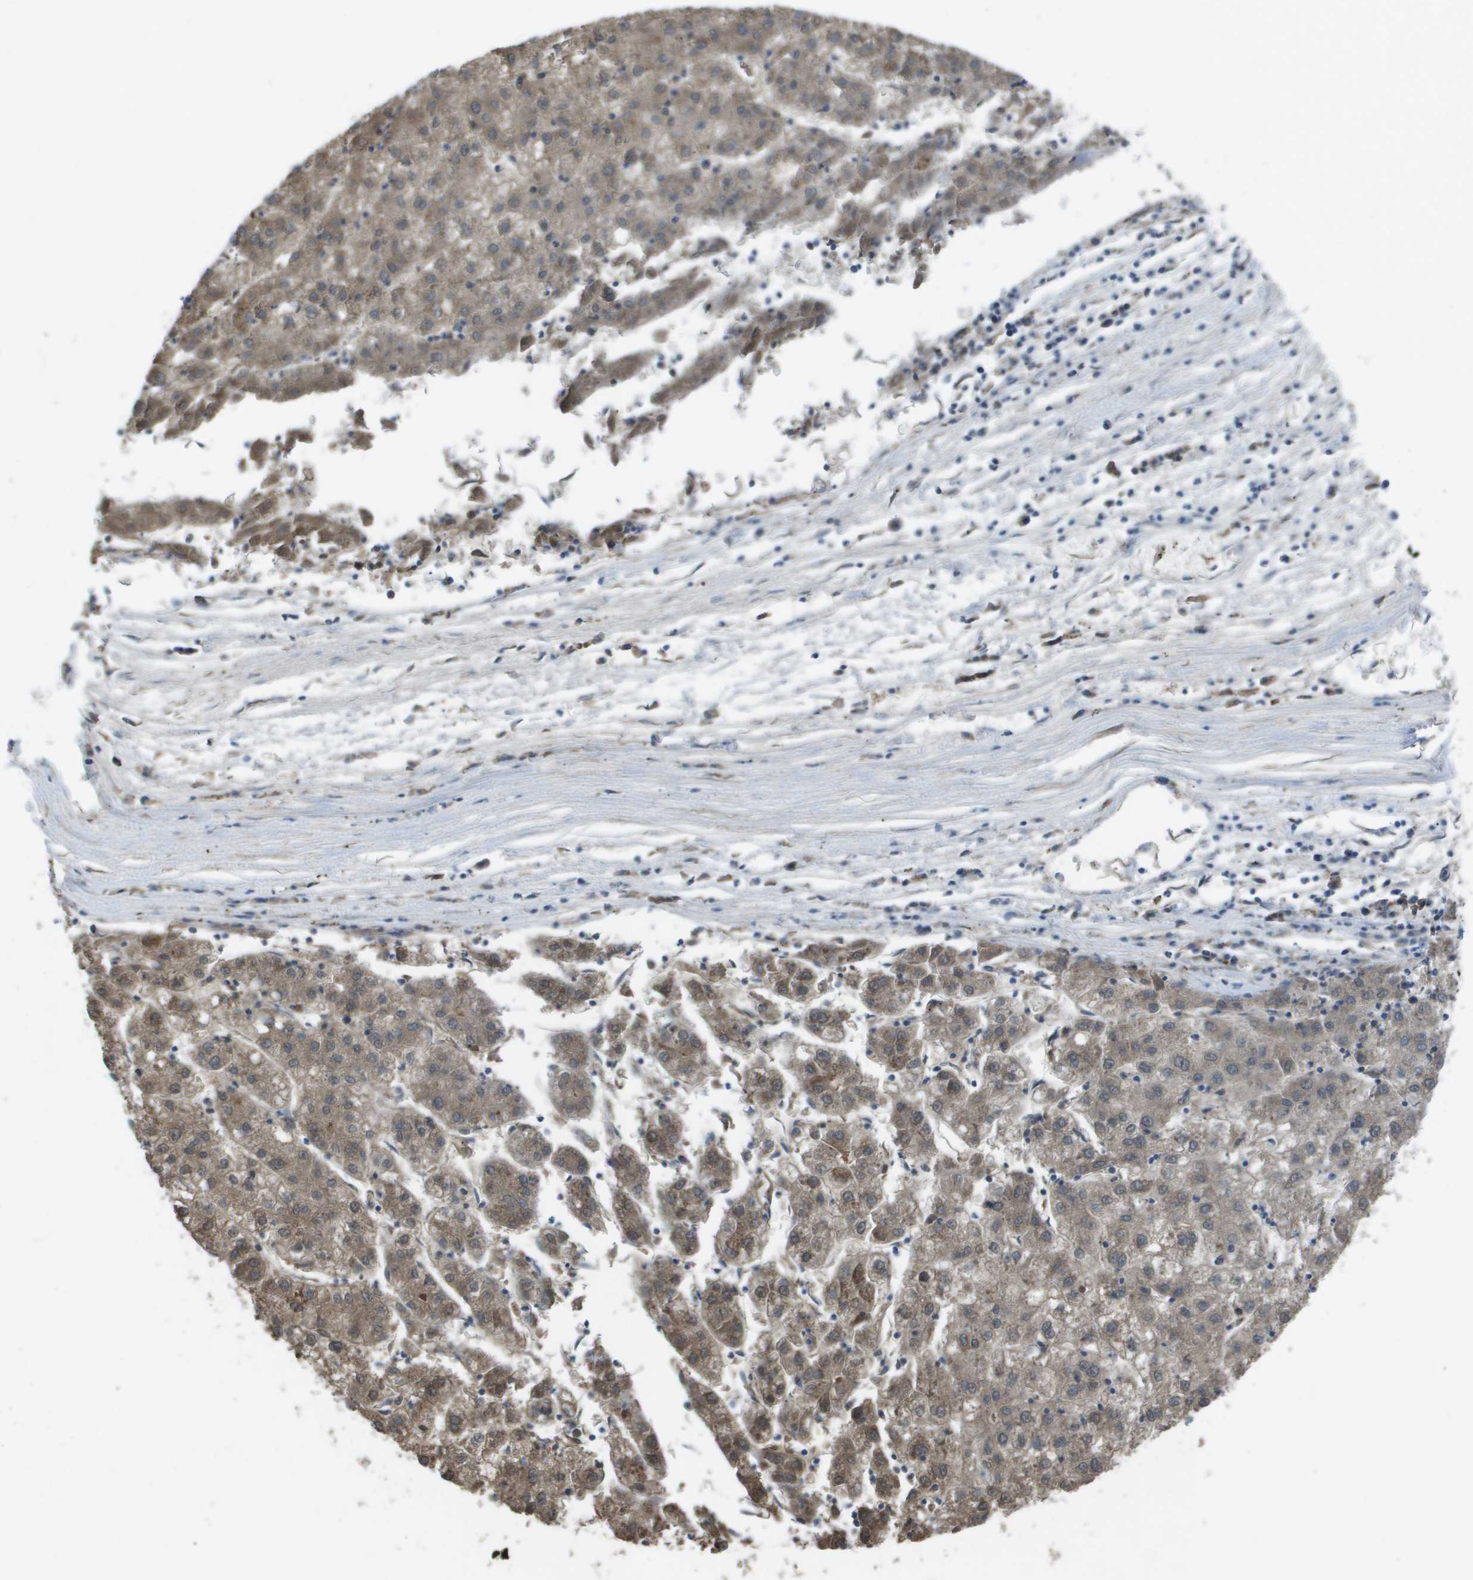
{"staining": {"intensity": "moderate", "quantity": ">75%", "location": "cytoplasmic/membranous"}, "tissue": "liver cancer", "cell_type": "Tumor cells", "image_type": "cancer", "snomed": [{"axis": "morphology", "description": "Carcinoma, Hepatocellular, NOS"}, {"axis": "topography", "description": "Liver"}], "caption": "Liver cancer stained for a protein demonstrates moderate cytoplasmic/membranous positivity in tumor cells.", "gene": "CLCN2", "patient": {"sex": "male", "age": 72}}